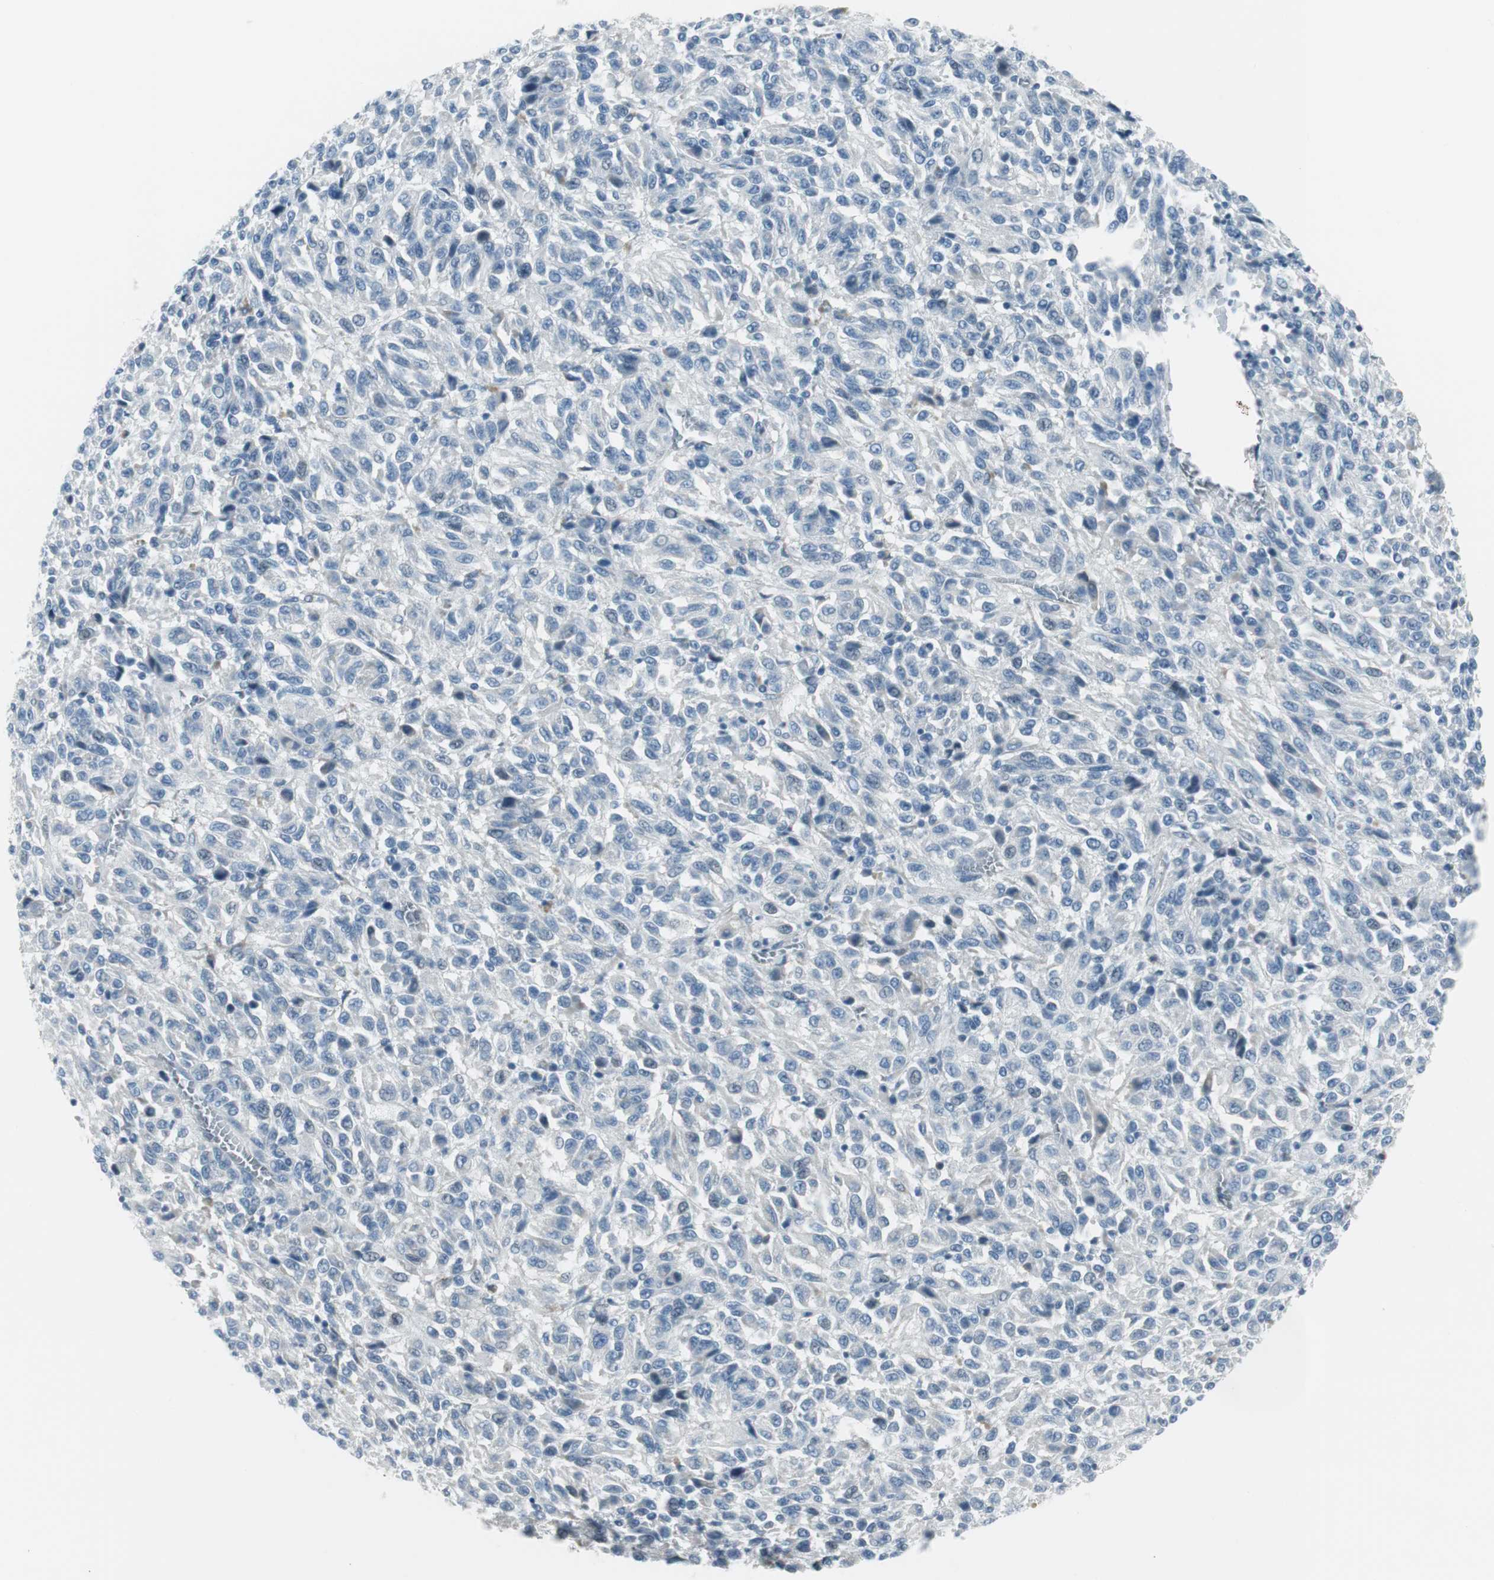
{"staining": {"intensity": "negative", "quantity": "none", "location": "none"}, "tissue": "melanoma", "cell_type": "Tumor cells", "image_type": "cancer", "snomed": [{"axis": "morphology", "description": "Malignant melanoma, Metastatic site"}, {"axis": "topography", "description": "Lung"}], "caption": "IHC photomicrograph of neoplastic tissue: malignant melanoma (metastatic site) stained with DAB (3,3'-diaminobenzidine) demonstrates no significant protein expression in tumor cells.", "gene": "AGR2", "patient": {"sex": "male", "age": 64}}